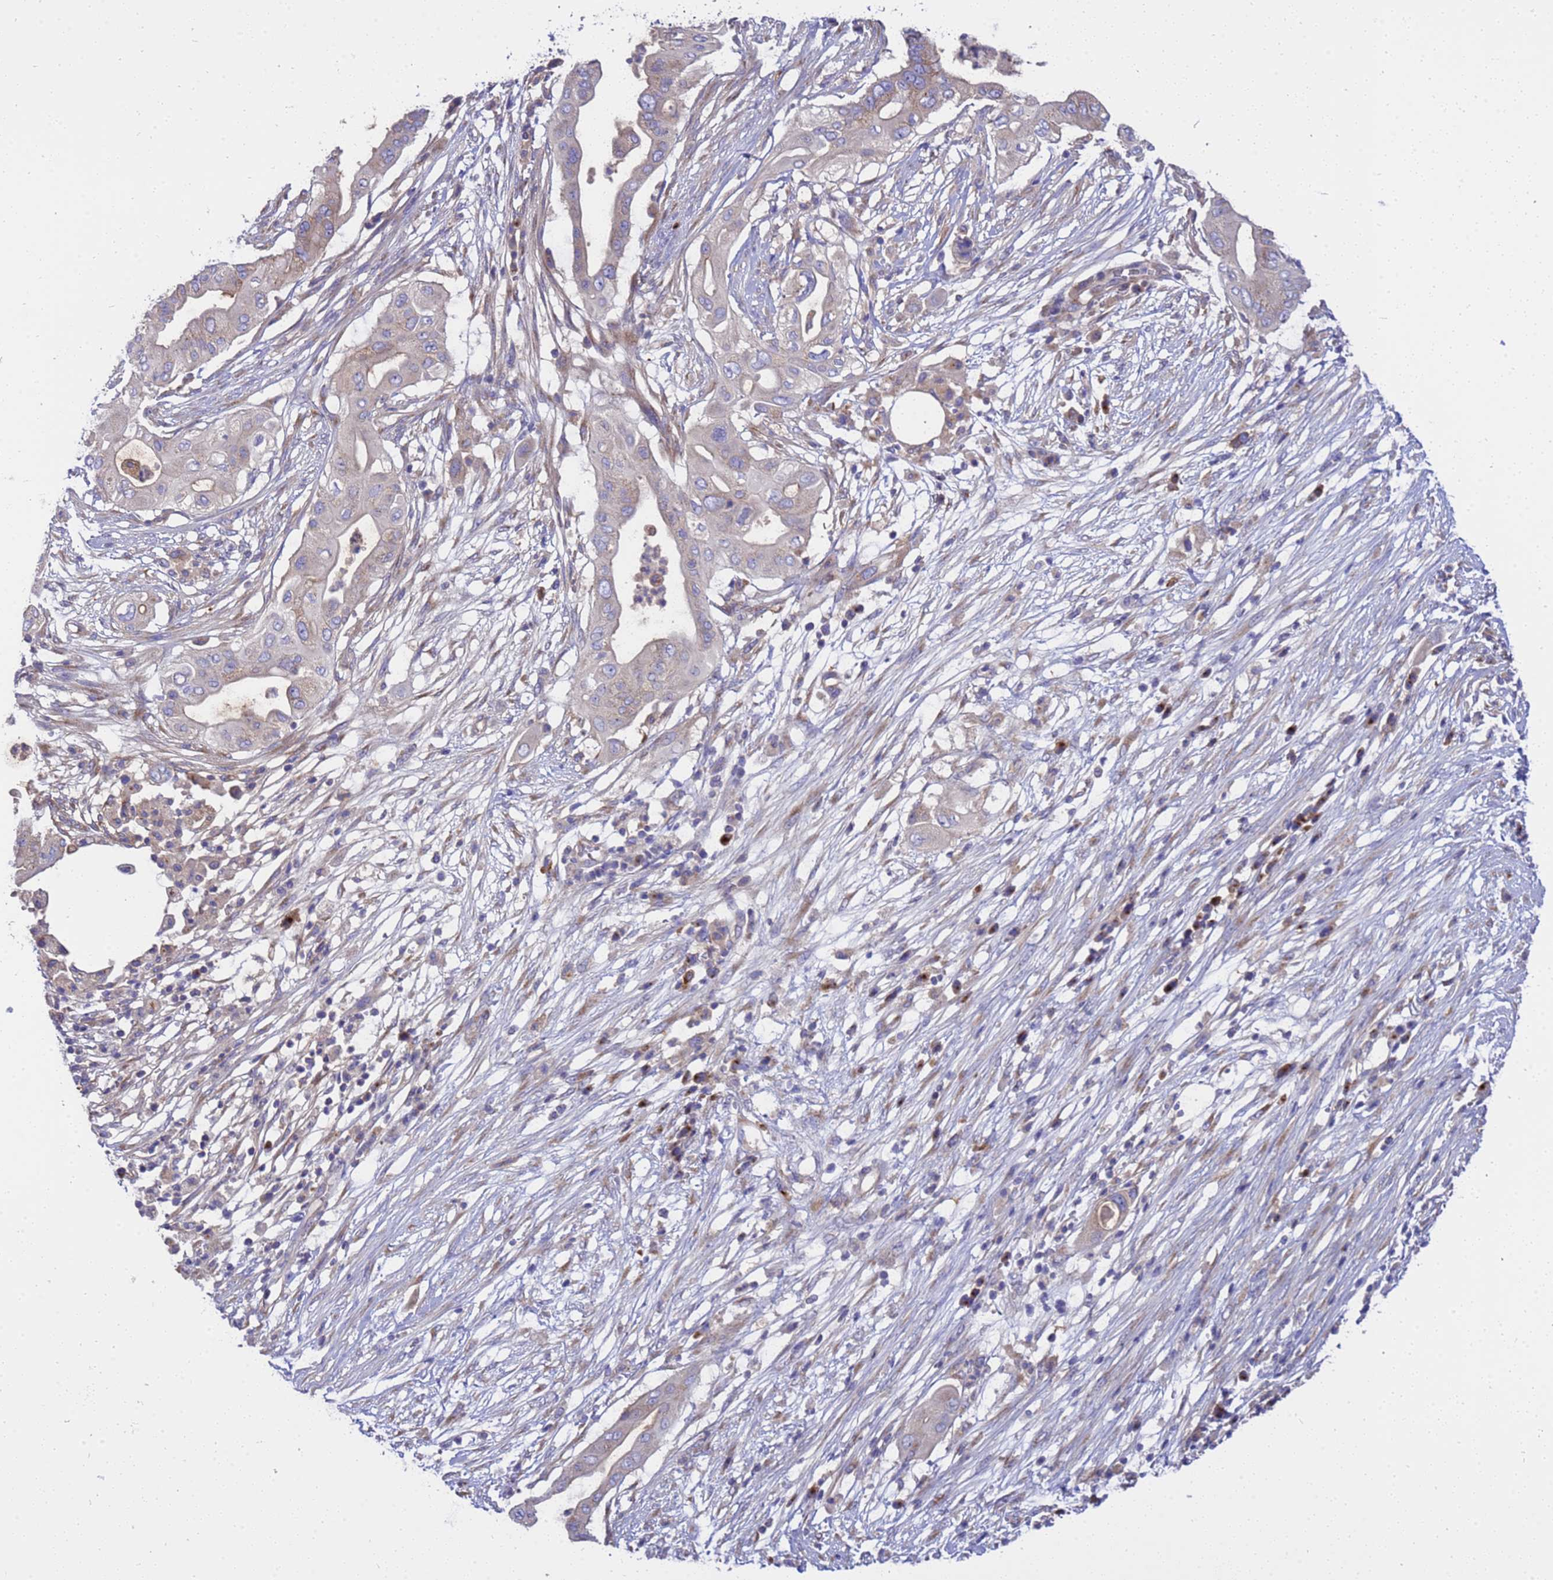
{"staining": {"intensity": "negative", "quantity": "none", "location": "none"}, "tissue": "pancreatic cancer", "cell_type": "Tumor cells", "image_type": "cancer", "snomed": [{"axis": "morphology", "description": "Adenocarcinoma, NOS"}, {"axis": "topography", "description": "Pancreas"}], "caption": "This is a image of immunohistochemistry staining of adenocarcinoma (pancreatic), which shows no staining in tumor cells.", "gene": "ANAPC1", "patient": {"sex": "male", "age": 68}}